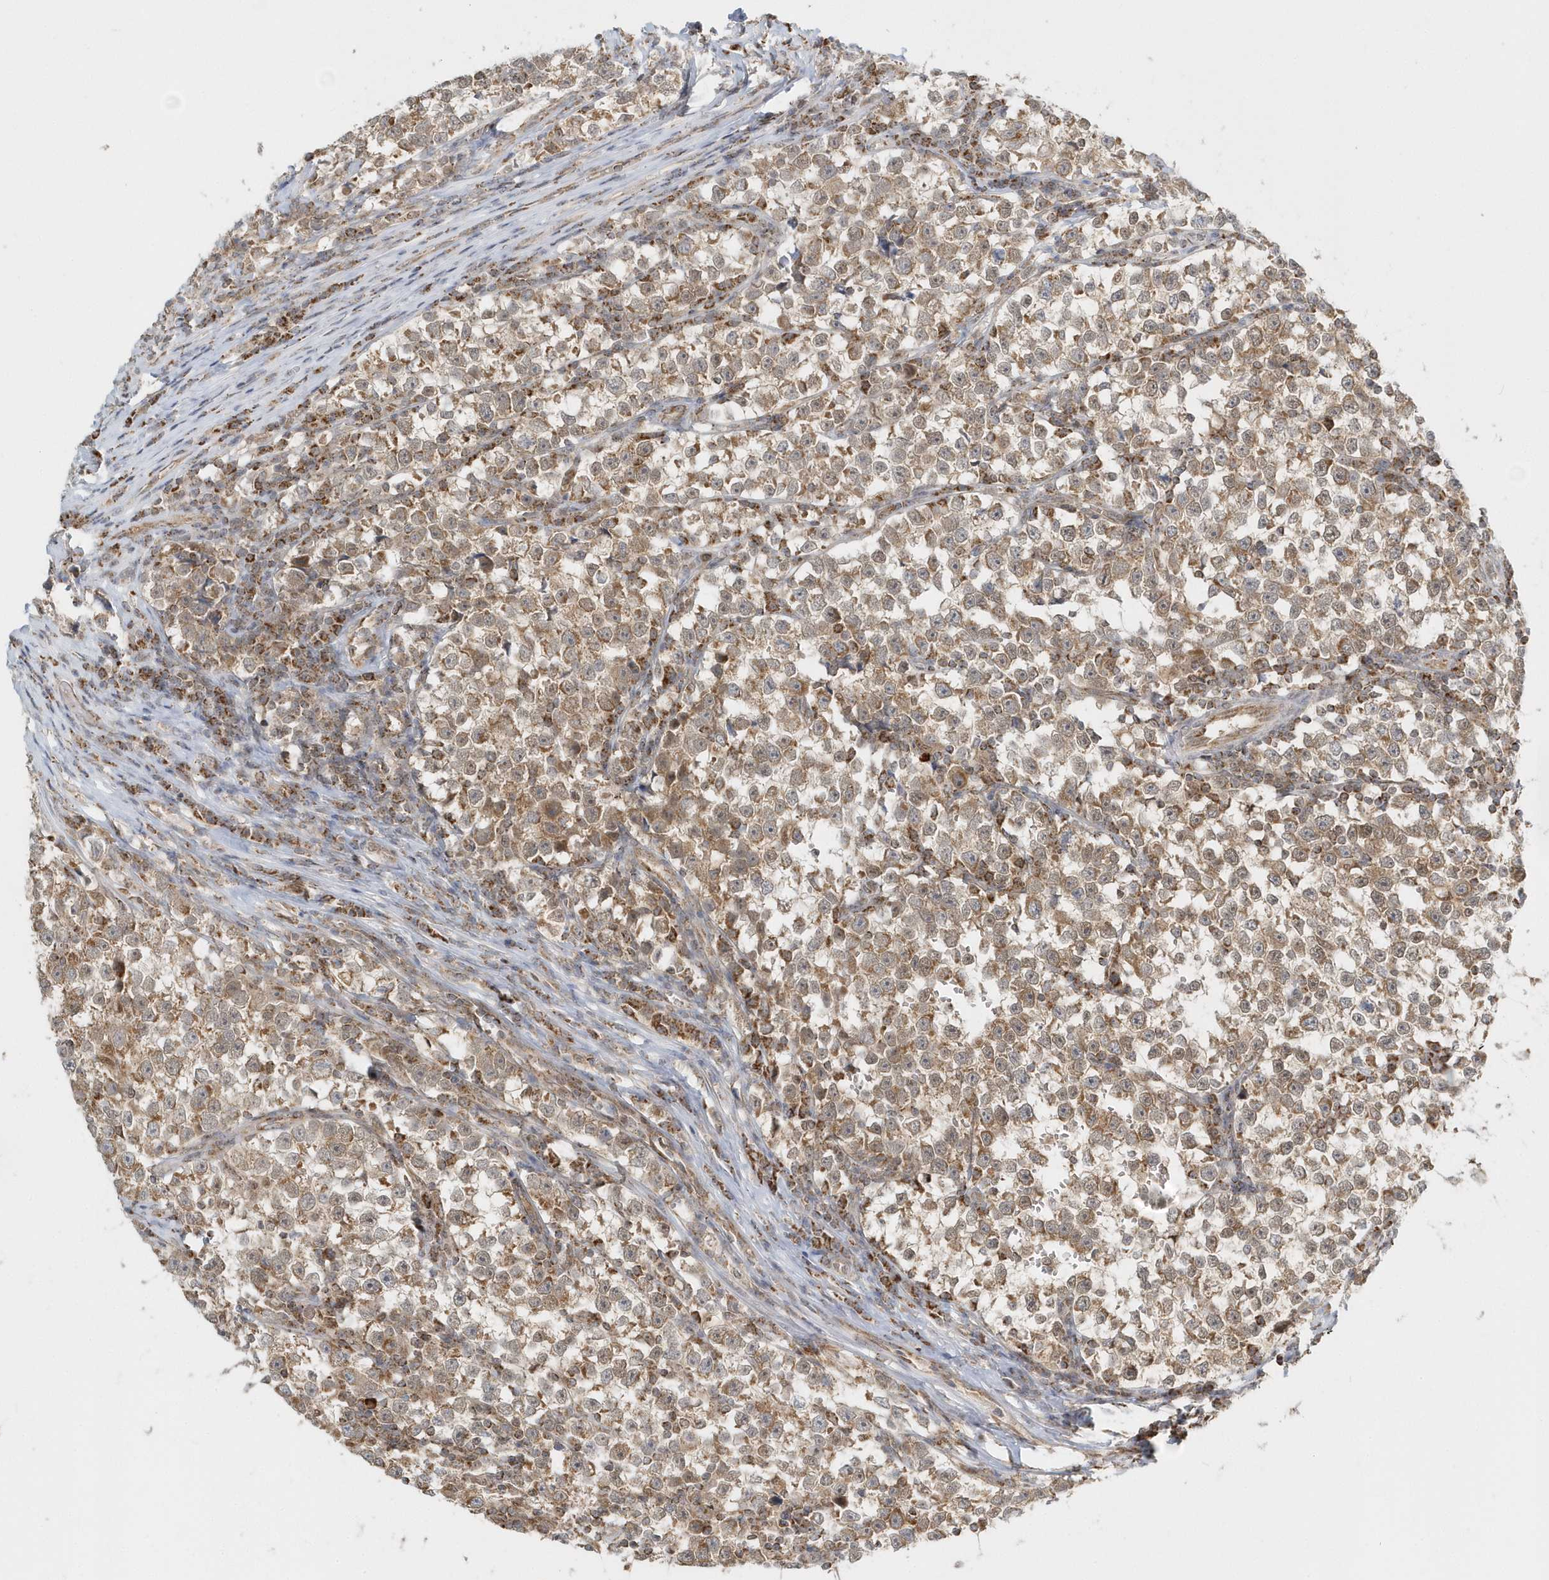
{"staining": {"intensity": "moderate", "quantity": ">75%", "location": "cytoplasmic/membranous"}, "tissue": "testis cancer", "cell_type": "Tumor cells", "image_type": "cancer", "snomed": [{"axis": "morphology", "description": "Normal tissue, NOS"}, {"axis": "morphology", "description": "Seminoma, NOS"}, {"axis": "topography", "description": "Testis"}], "caption": "Testis cancer (seminoma) stained for a protein (brown) displays moderate cytoplasmic/membranous positive staining in about >75% of tumor cells.", "gene": "PSMD6", "patient": {"sex": "male", "age": 43}}